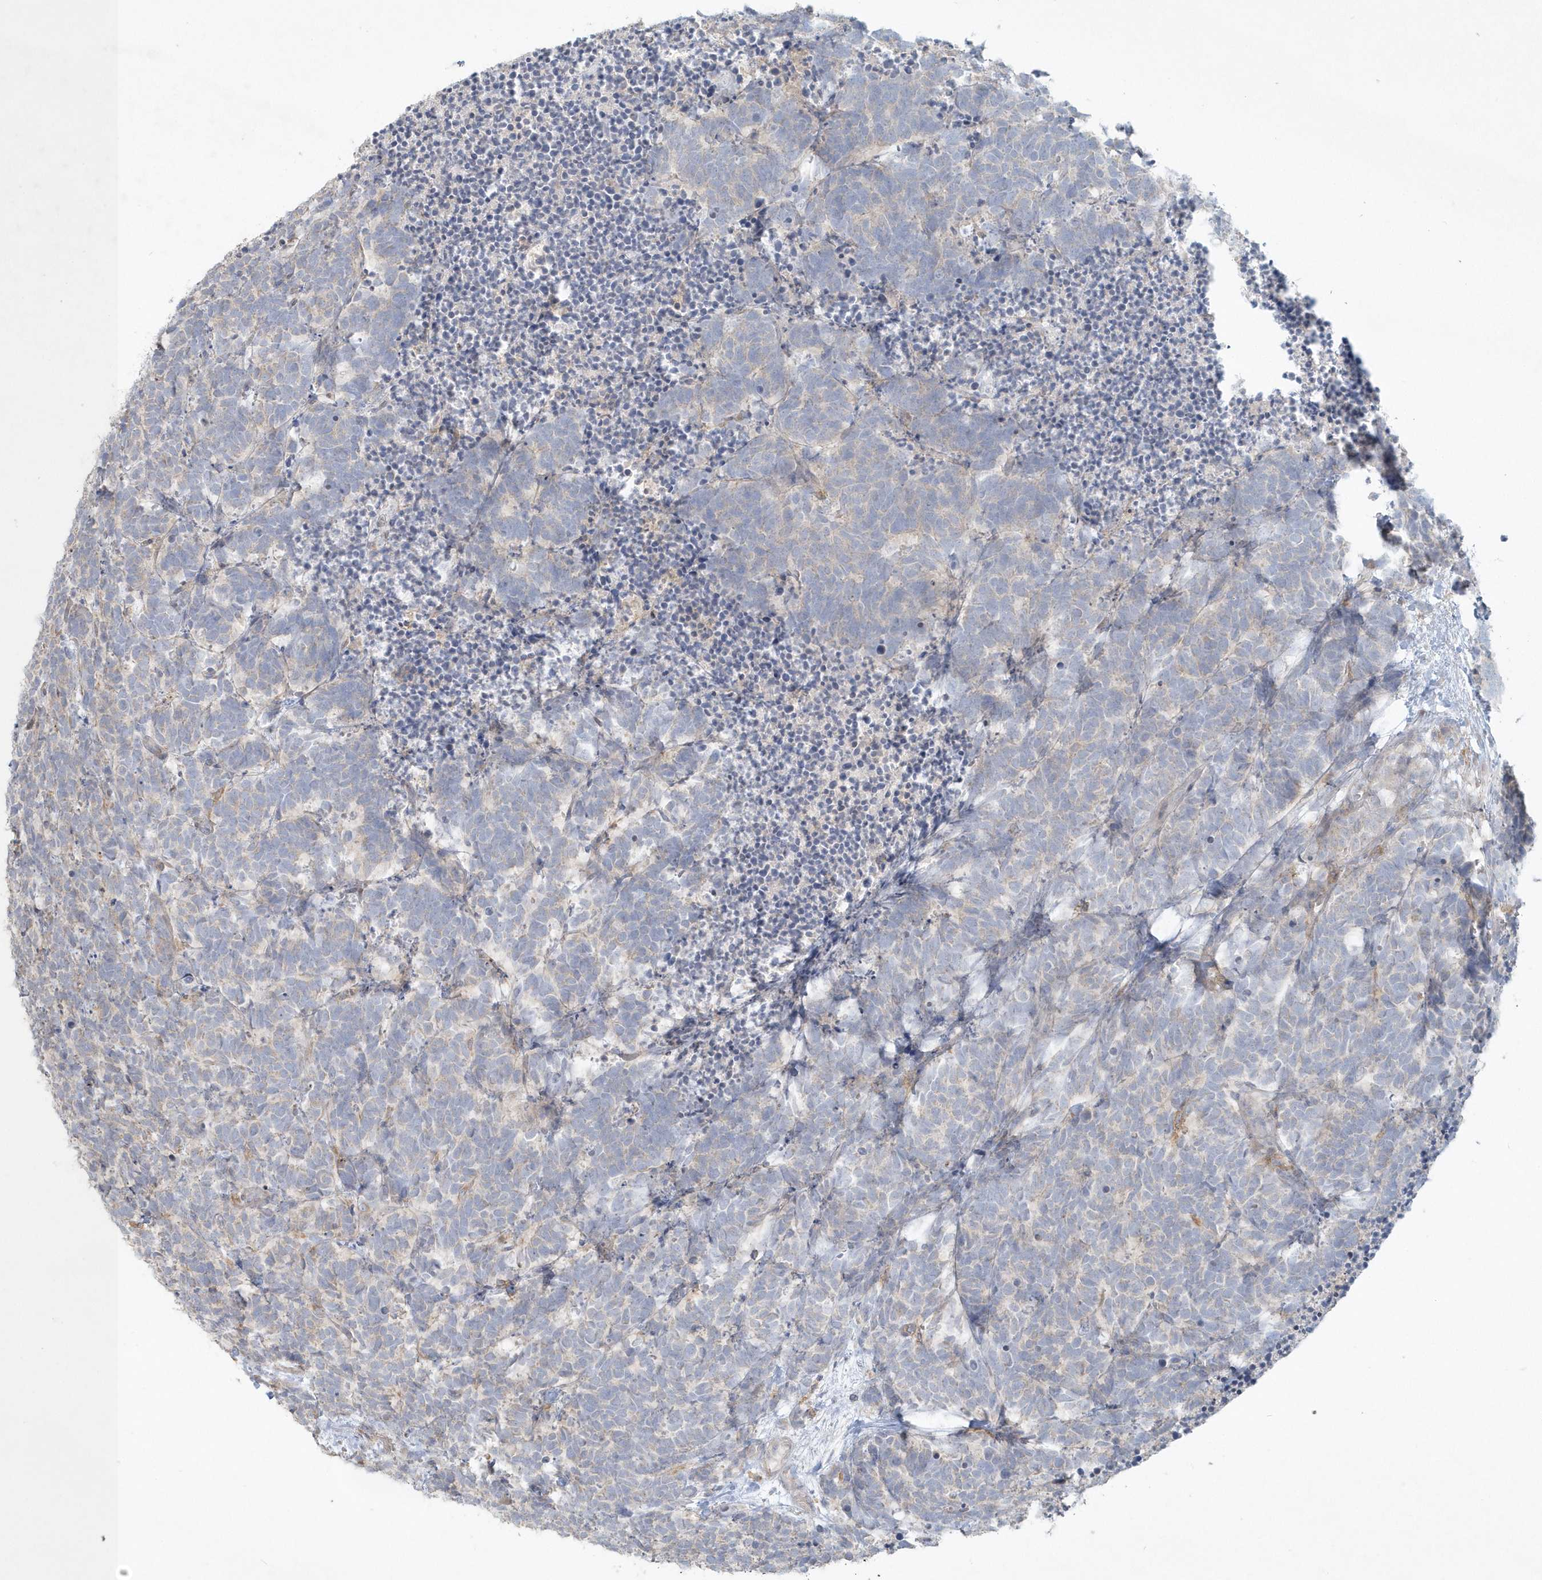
{"staining": {"intensity": "negative", "quantity": "none", "location": "none"}, "tissue": "carcinoid", "cell_type": "Tumor cells", "image_type": "cancer", "snomed": [{"axis": "morphology", "description": "Carcinoma, NOS"}, {"axis": "morphology", "description": "Carcinoid, malignant, NOS"}, {"axis": "topography", "description": "Urinary bladder"}], "caption": "Immunohistochemical staining of carcinoid reveals no significant staining in tumor cells.", "gene": "BLTP3A", "patient": {"sex": "male", "age": 57}}